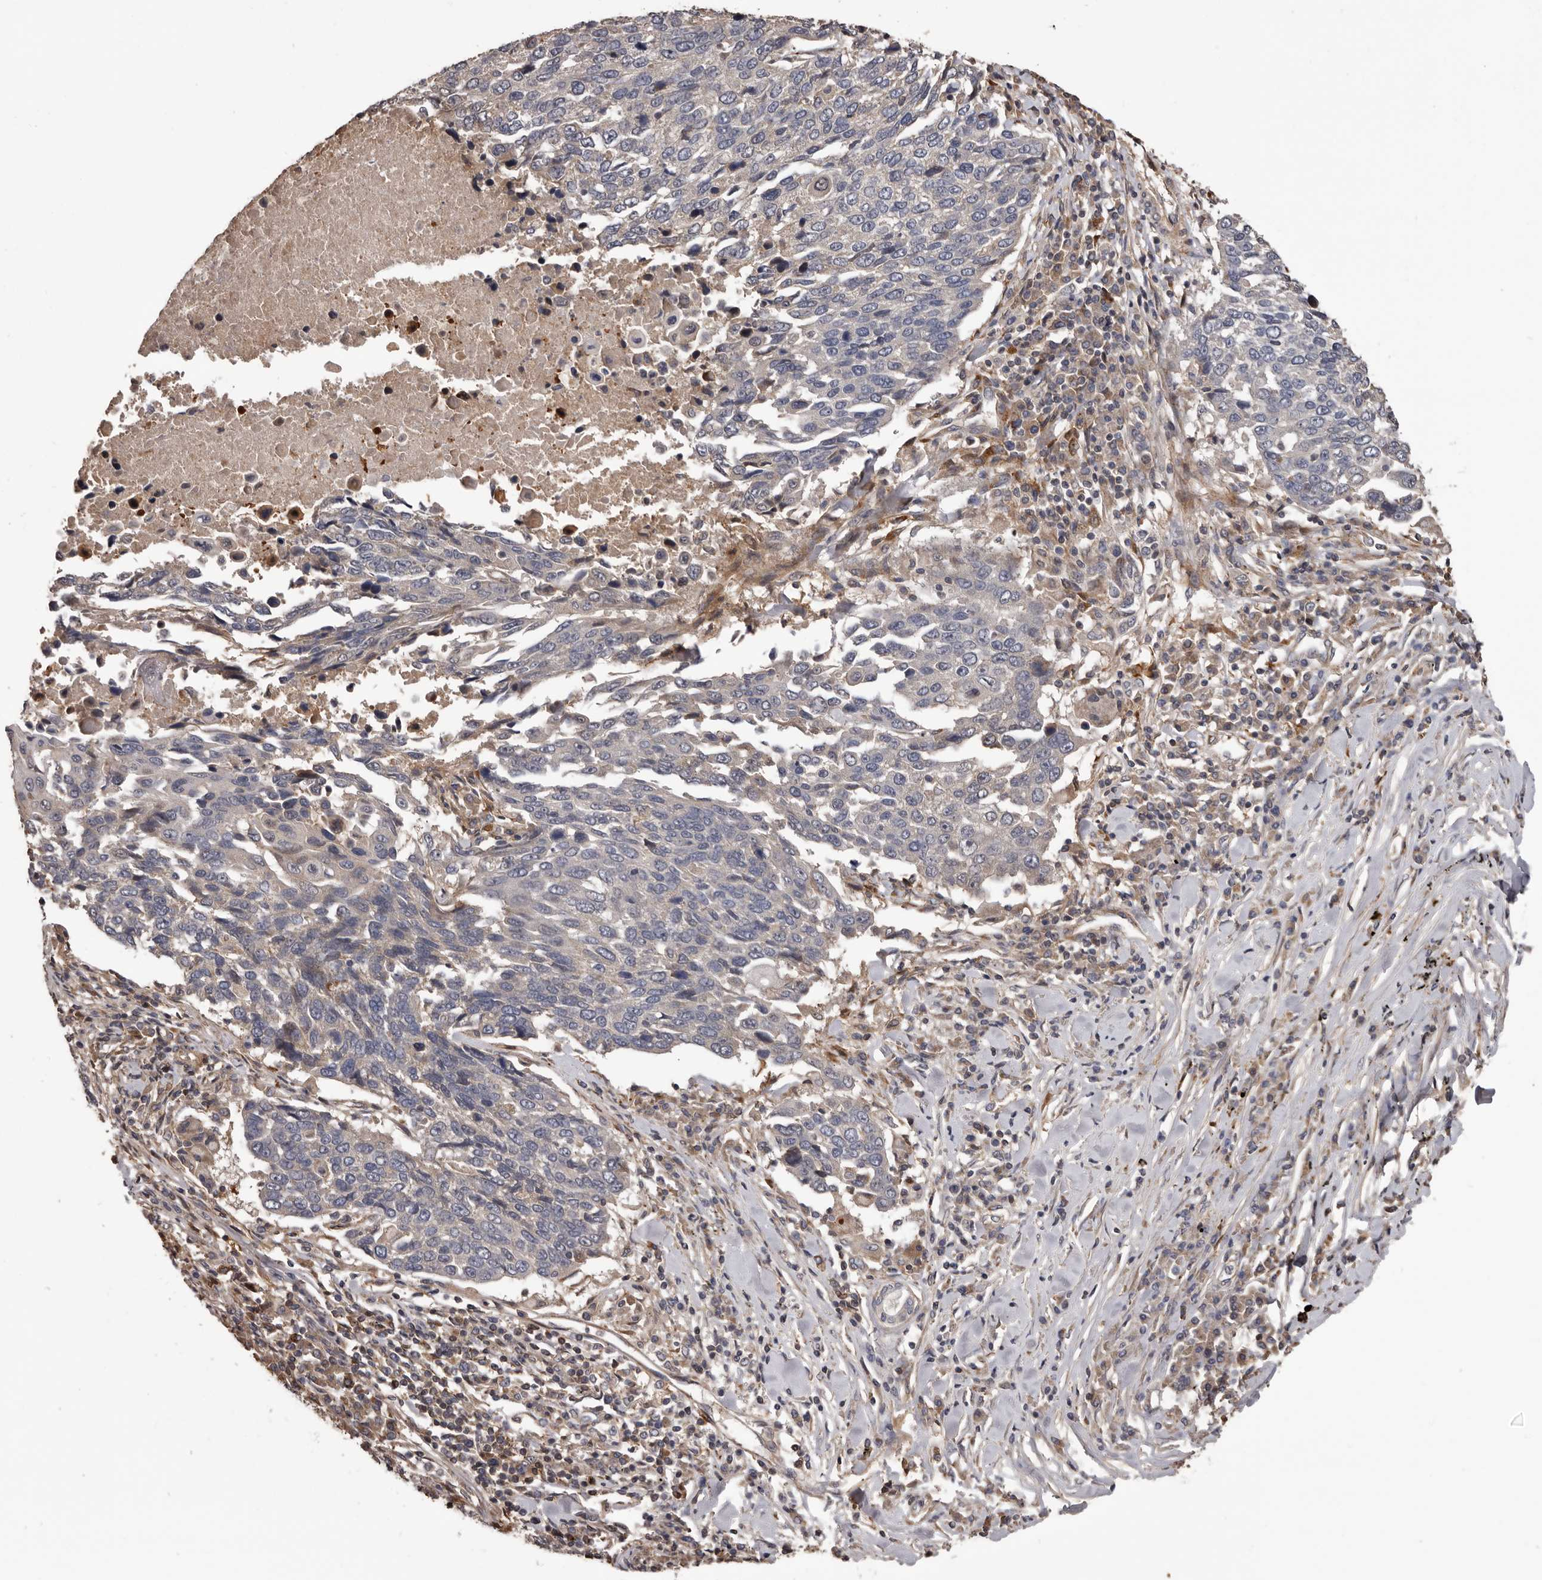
{"staining": {"intensity": "negative", "quantity": "none", "location": "none"}, "tissue": "lung cancer", "cell_type": "Tumor cells", "image_type": "cancer", "snomed": [{"axis": "morphology", "description": "Squamous cell carcinoma, NOS"}, {"axis": "topography", "description": "Lung"}], "caption": "Immunohistochemical staining of squamous cell carcinoma (lung) demonstrates no significant staining in tumor cells. The staining is performed using DAB (3,3'-diaminobenzidine) brown chromogen with nuclei counter-stained in using hematoxylin.", "gene": "ADAMTS2", "patient": {"sex": "male", "age": 66}}